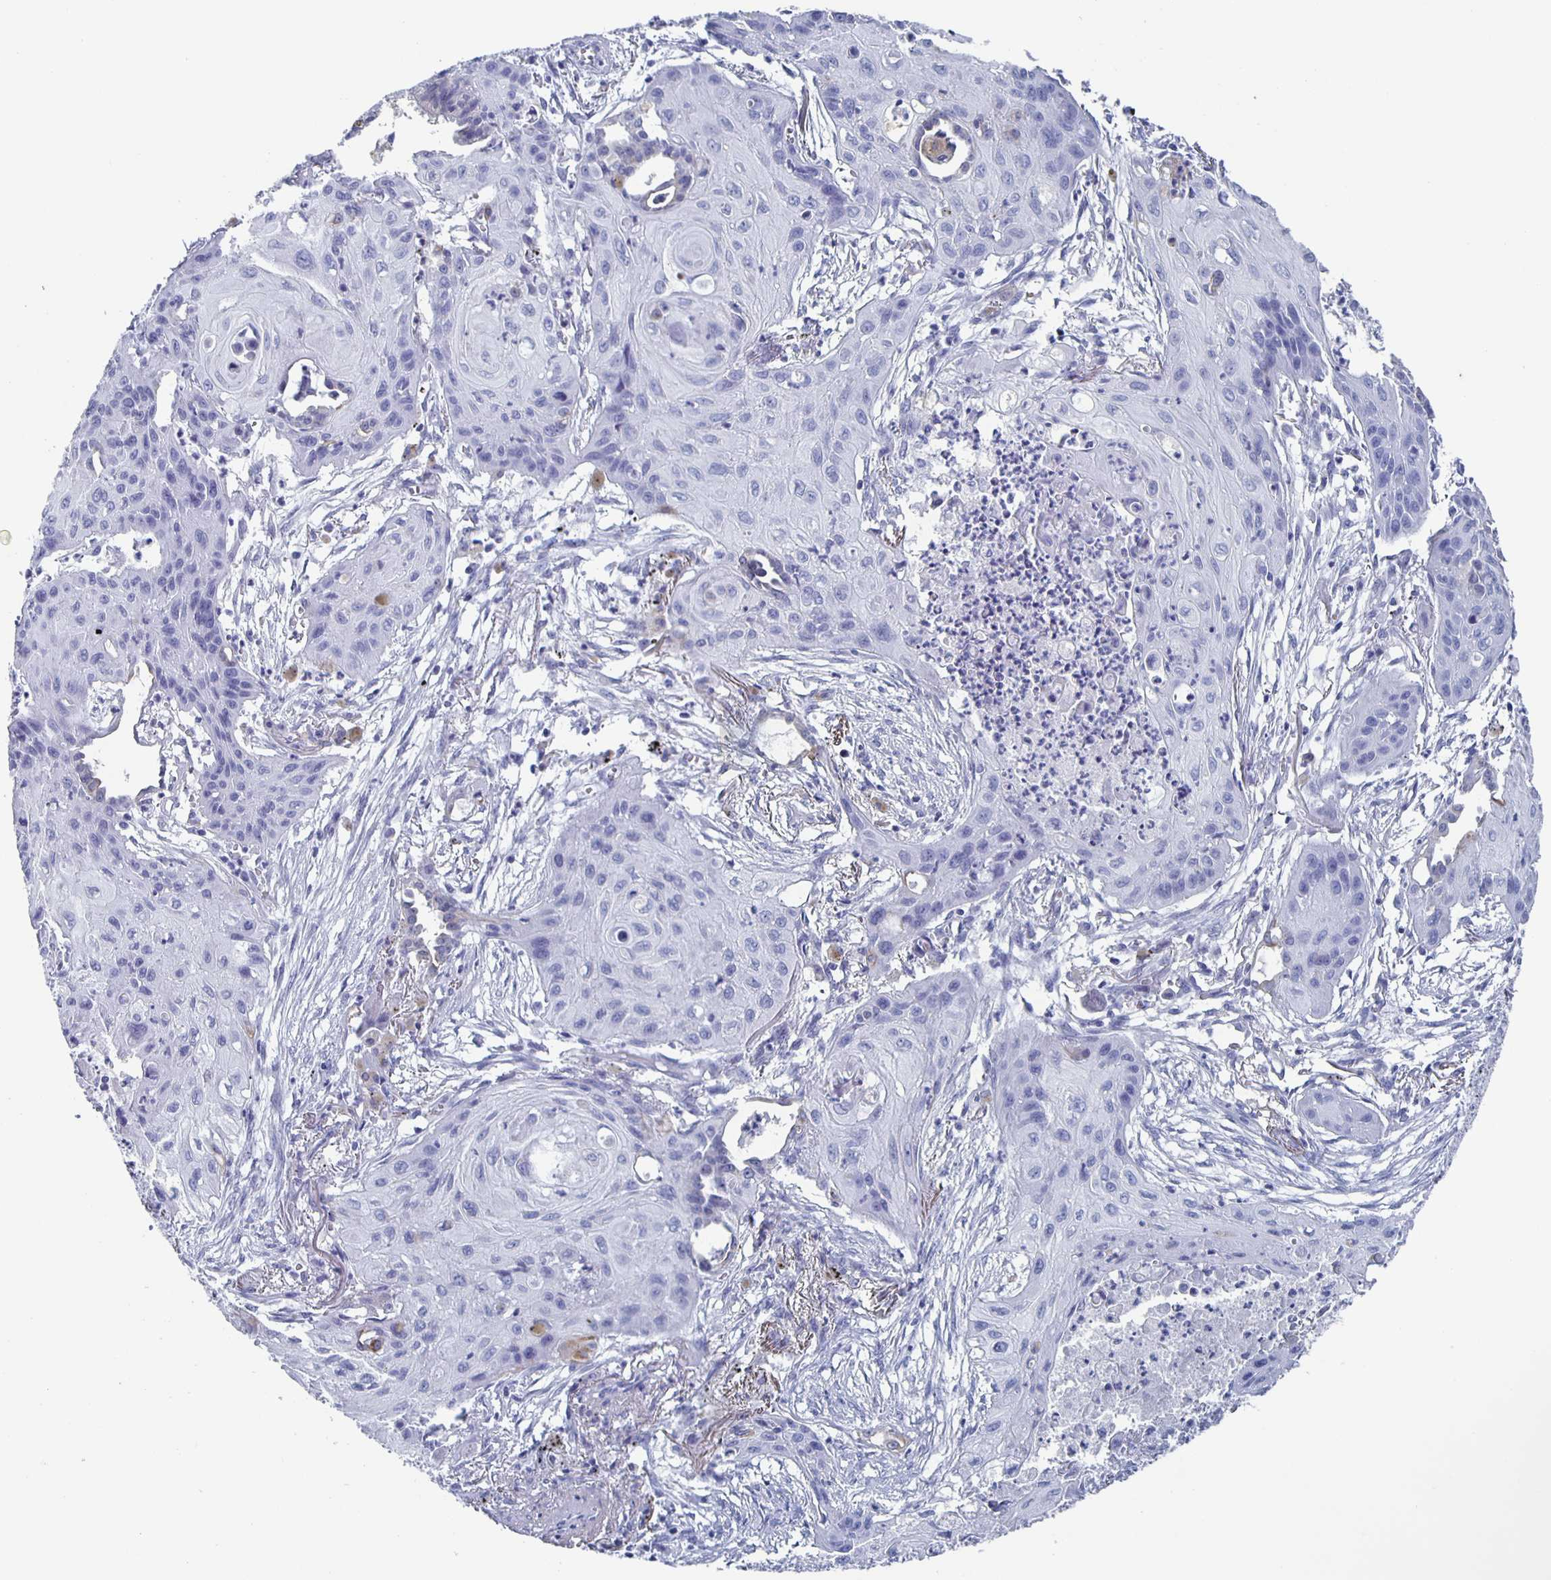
{"staining": {"intensity": "negative", "quantity": "none", "location": "none"}, "tissue": "lung cancer", "cell_type": "Tumor cells", "image_type": "cancer", "snomed": [{"axis": "morphology", "description": "Squamous cell carcinoma, NOS"}, {"axis": "topography", "description": "Lung"}], "caption": "An IHC histopathology image of lung cancer is shown. There is no staining in tumor cells of lung cancer. Brightfield microscopy of IHC stained with DAB (3,3'-diaminobenzidine) (brown) and hematoxylin (blue), captured at high magnification.", "gene": "CCDC17", "patient": {"sex": "male", "age": 71}}